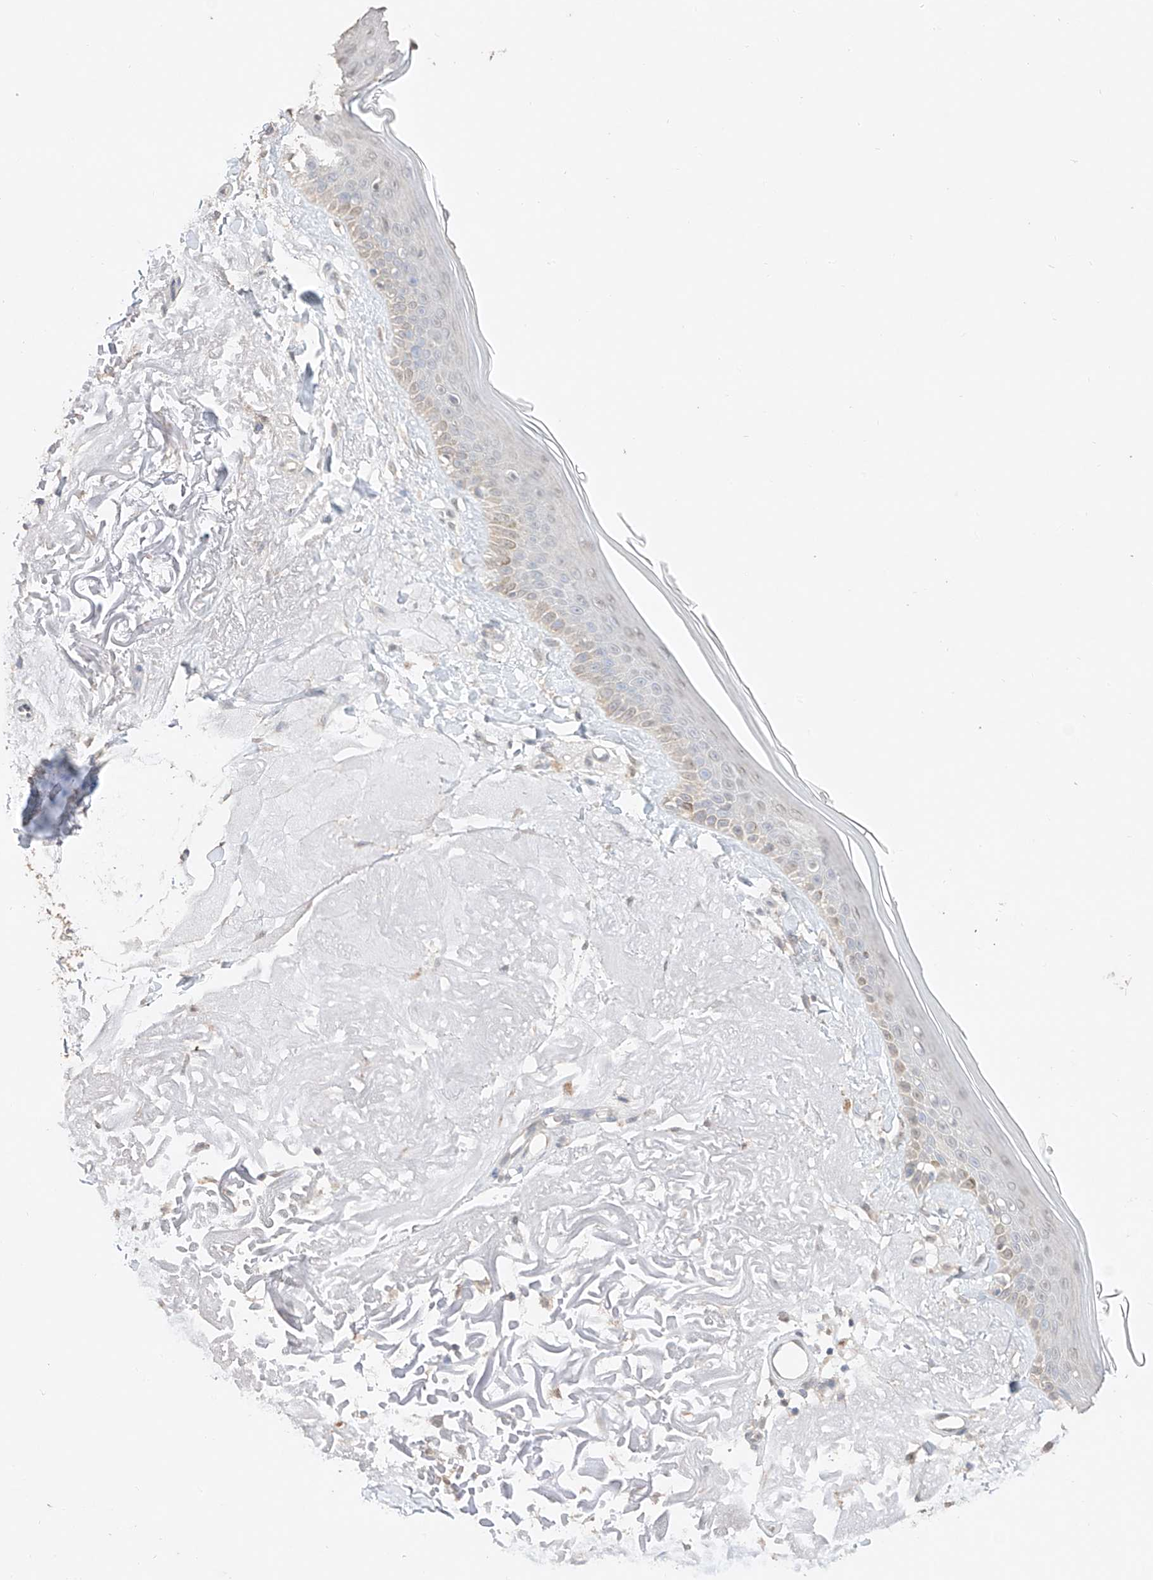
{"staining": {"intensity": "negative", "quantity": "none", "location": "none"}, "tissue": "skin", "cell_type": "Fibroblasts", "image_type": "normal", "snomed": [{"axis": "morphology", "description": "Normal tissue, NOS"}, {"axis": "topography", "description": "Skin"}, {"axis": "topography", "description": "Skeletal muscle"}], "caption": "Immunohistochemistry (IHC) photomicrograph of normal skin: human skin stained with DAB shows no significant protein staining in fibroblasts. (Immunohistochemistry, brightfield microscopy, high magnification).", "gene": "APIP", "patient": {"sex": "male", "age": 83}}